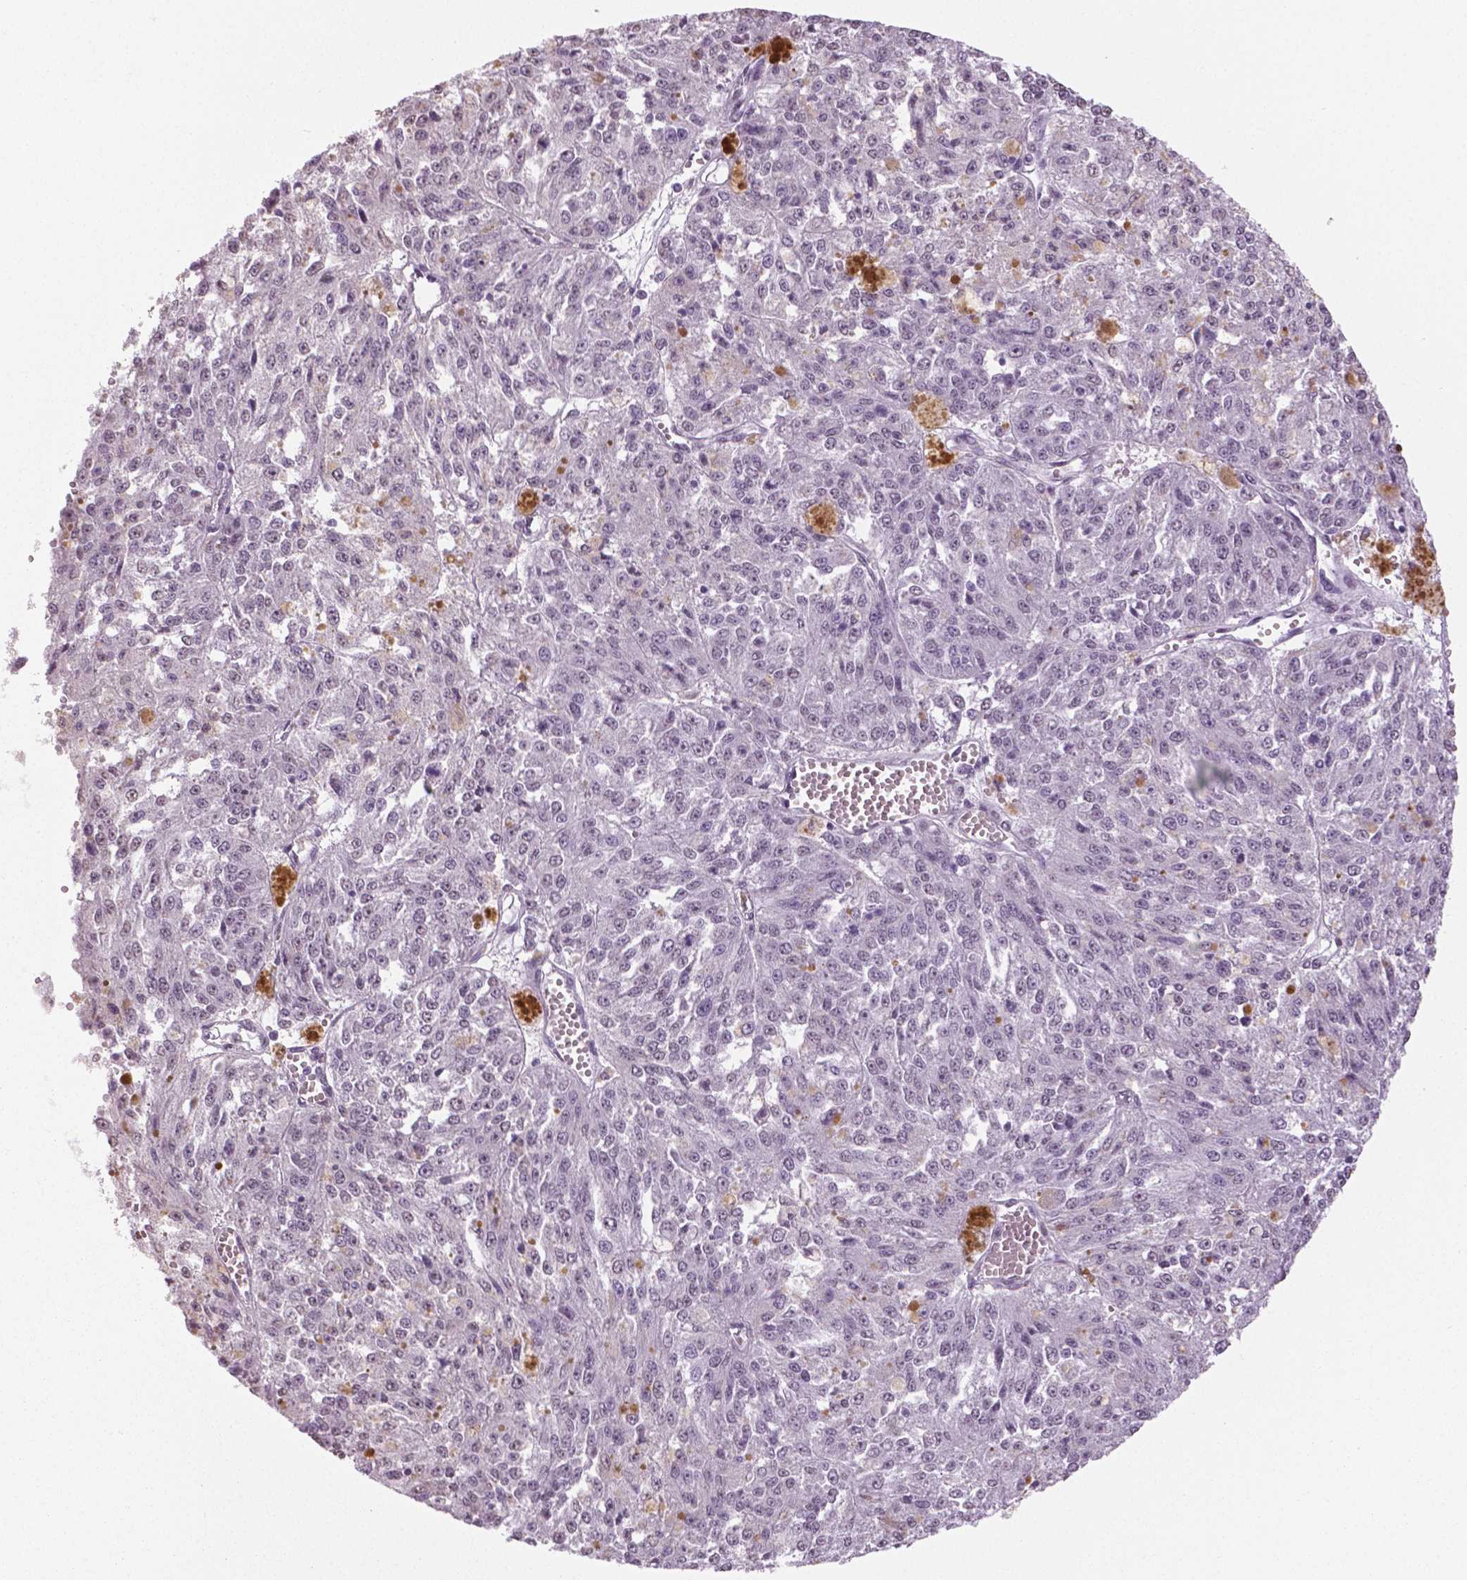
{"staining": {"intensity": "negative", "quantity": "none", "location": "none"}, "tissue": "melanoma", "cell_type": "Tumor cells", "image_type": "cancer", "snomed": [{"axis": "morphology", "description": "Malignant melanoma, Metastatic site"}, {"axis": "topography", "description": "Lymph node"}], "caption": "The micrograph demonstrates no significant staining in tumor cells of melanoma.", "gene": "IGF2BP1", "patient": {"sex": "female", "age": 64}}